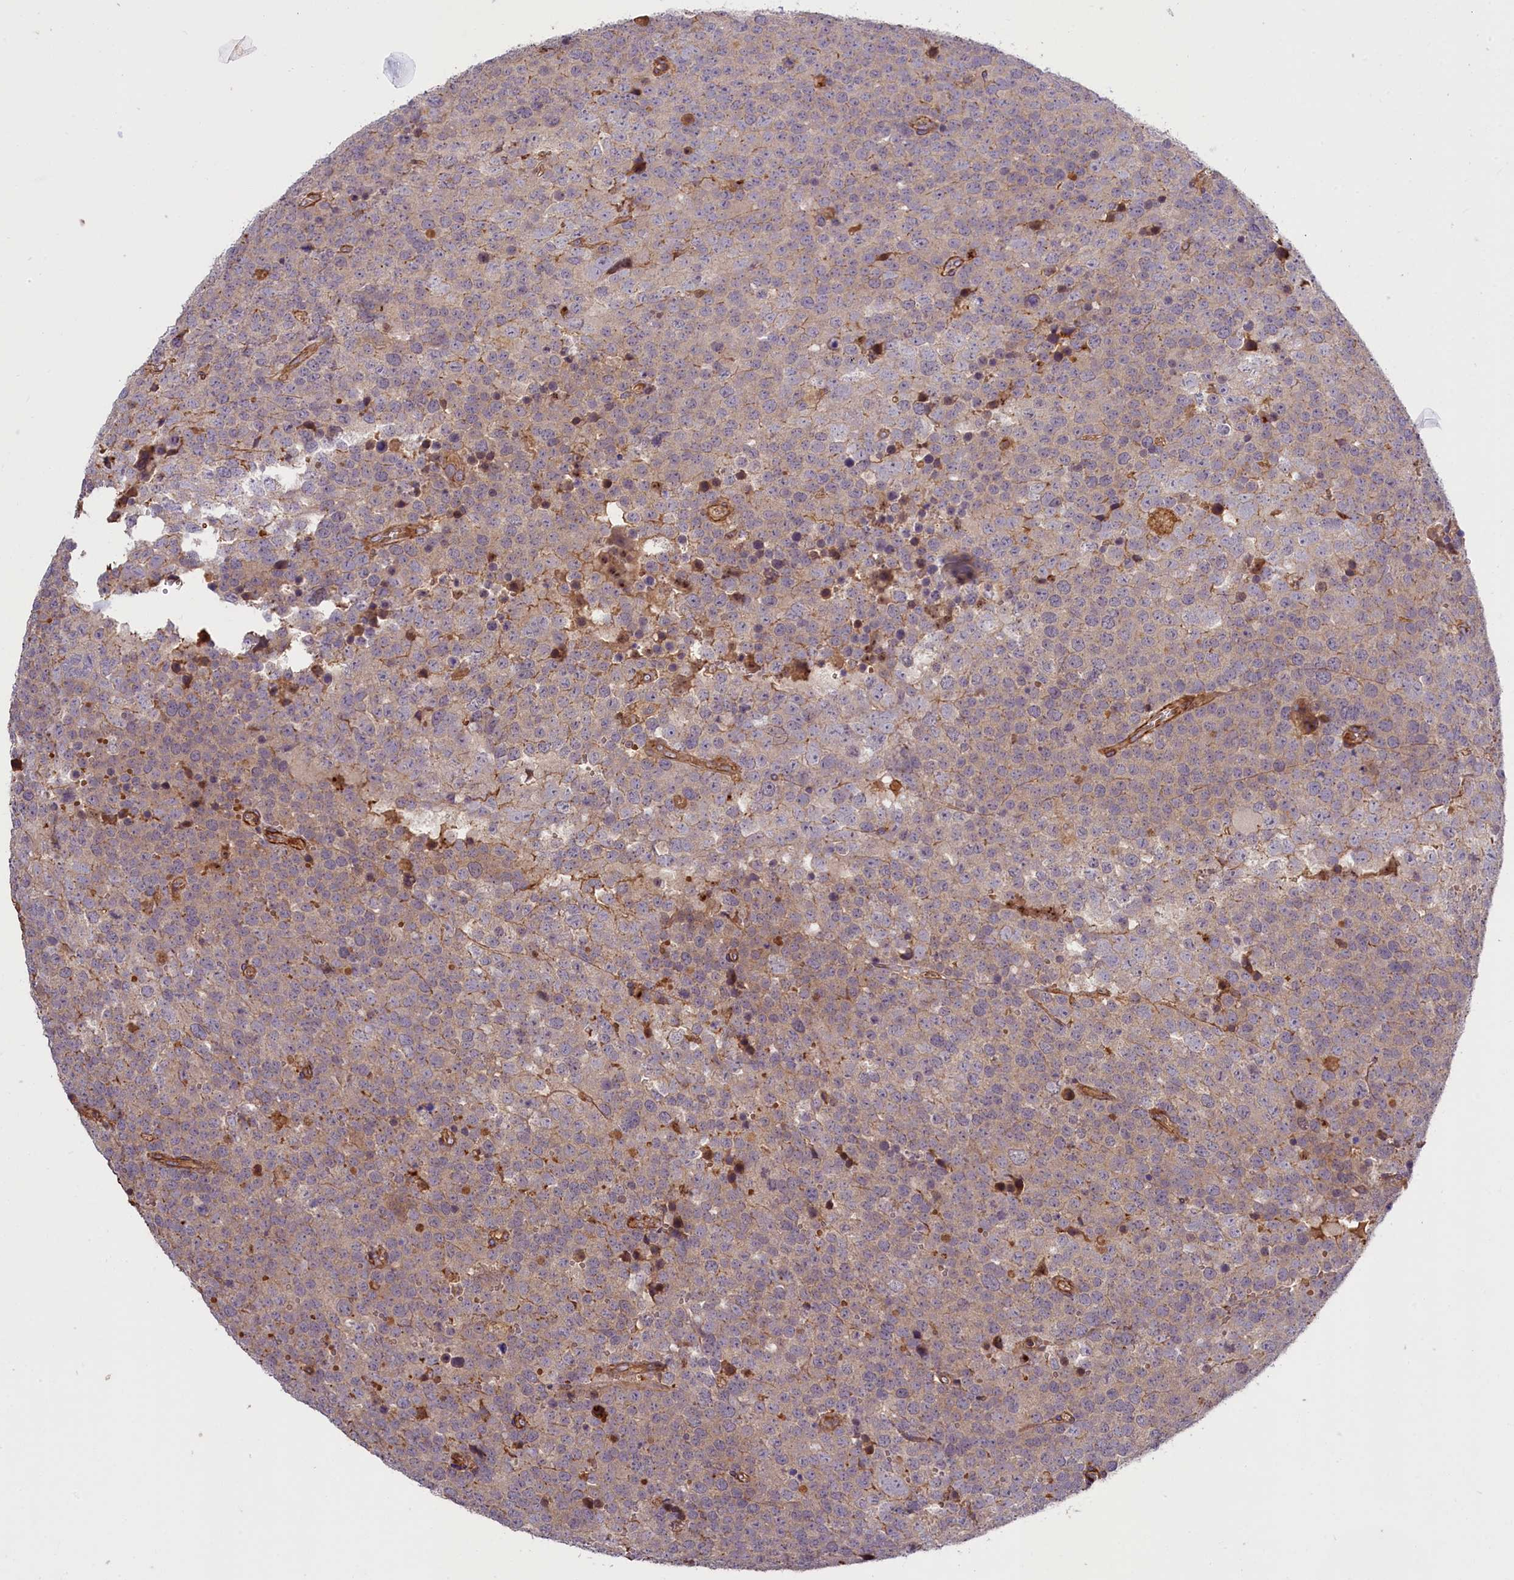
{"staining": {"intensity": "weak", "quantity": "<25%", "location": "cytoplasmic/membranous"}, "tissue": "testis cancer", "cell_type": "Tumor cells", "image_type": "cancer", "snomed": [{"axis": "morphology", "description": "Seminoma, NOS"}, {"axis": "topography", "description": "Testis"}], "caption": "A high-resolution histopathology image shows immunohistochemistry staining of testis cancer, which exhibits no significant positivity in tumor cells.", "gene": "FUZ", "patient": {"sex": "male", "age": 71}}